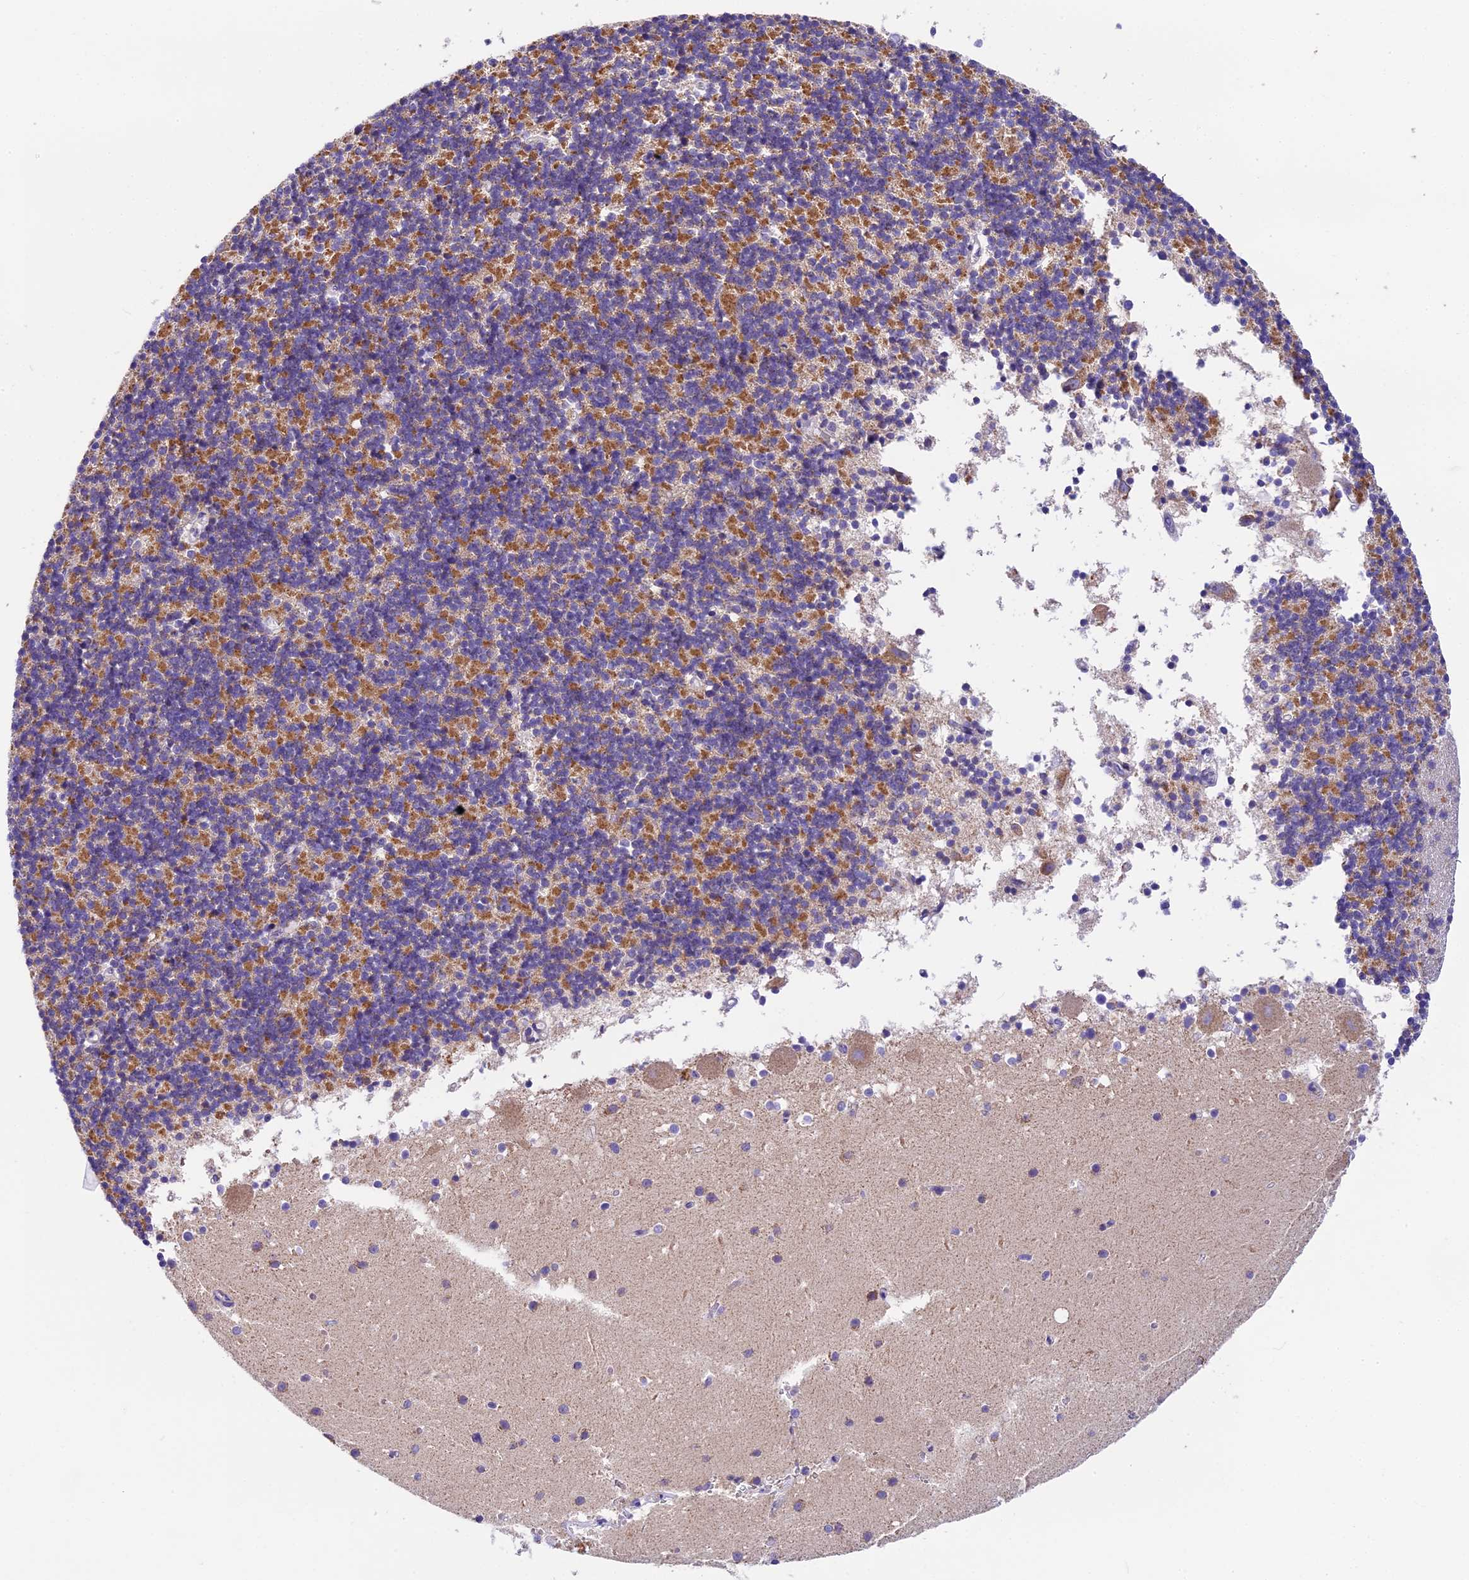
{"staining": {"intensity": "negative", "quantity": "none", "location": "none"}, "tissue": "cerebellum", "cell_type": "Cells in granular layer", "image_type": "normal", "snomed": [{"axis": "morphology", "description": "Normal tissue, NOS"}, {"axis": "topography", "description": "Cerebellum"}], "caption": "Human cerebellum stained for a protein using IHC shows no expression in cells in granular layer.", "gene": "MGME1", "patient": {"sex": "male", "age": 54}}